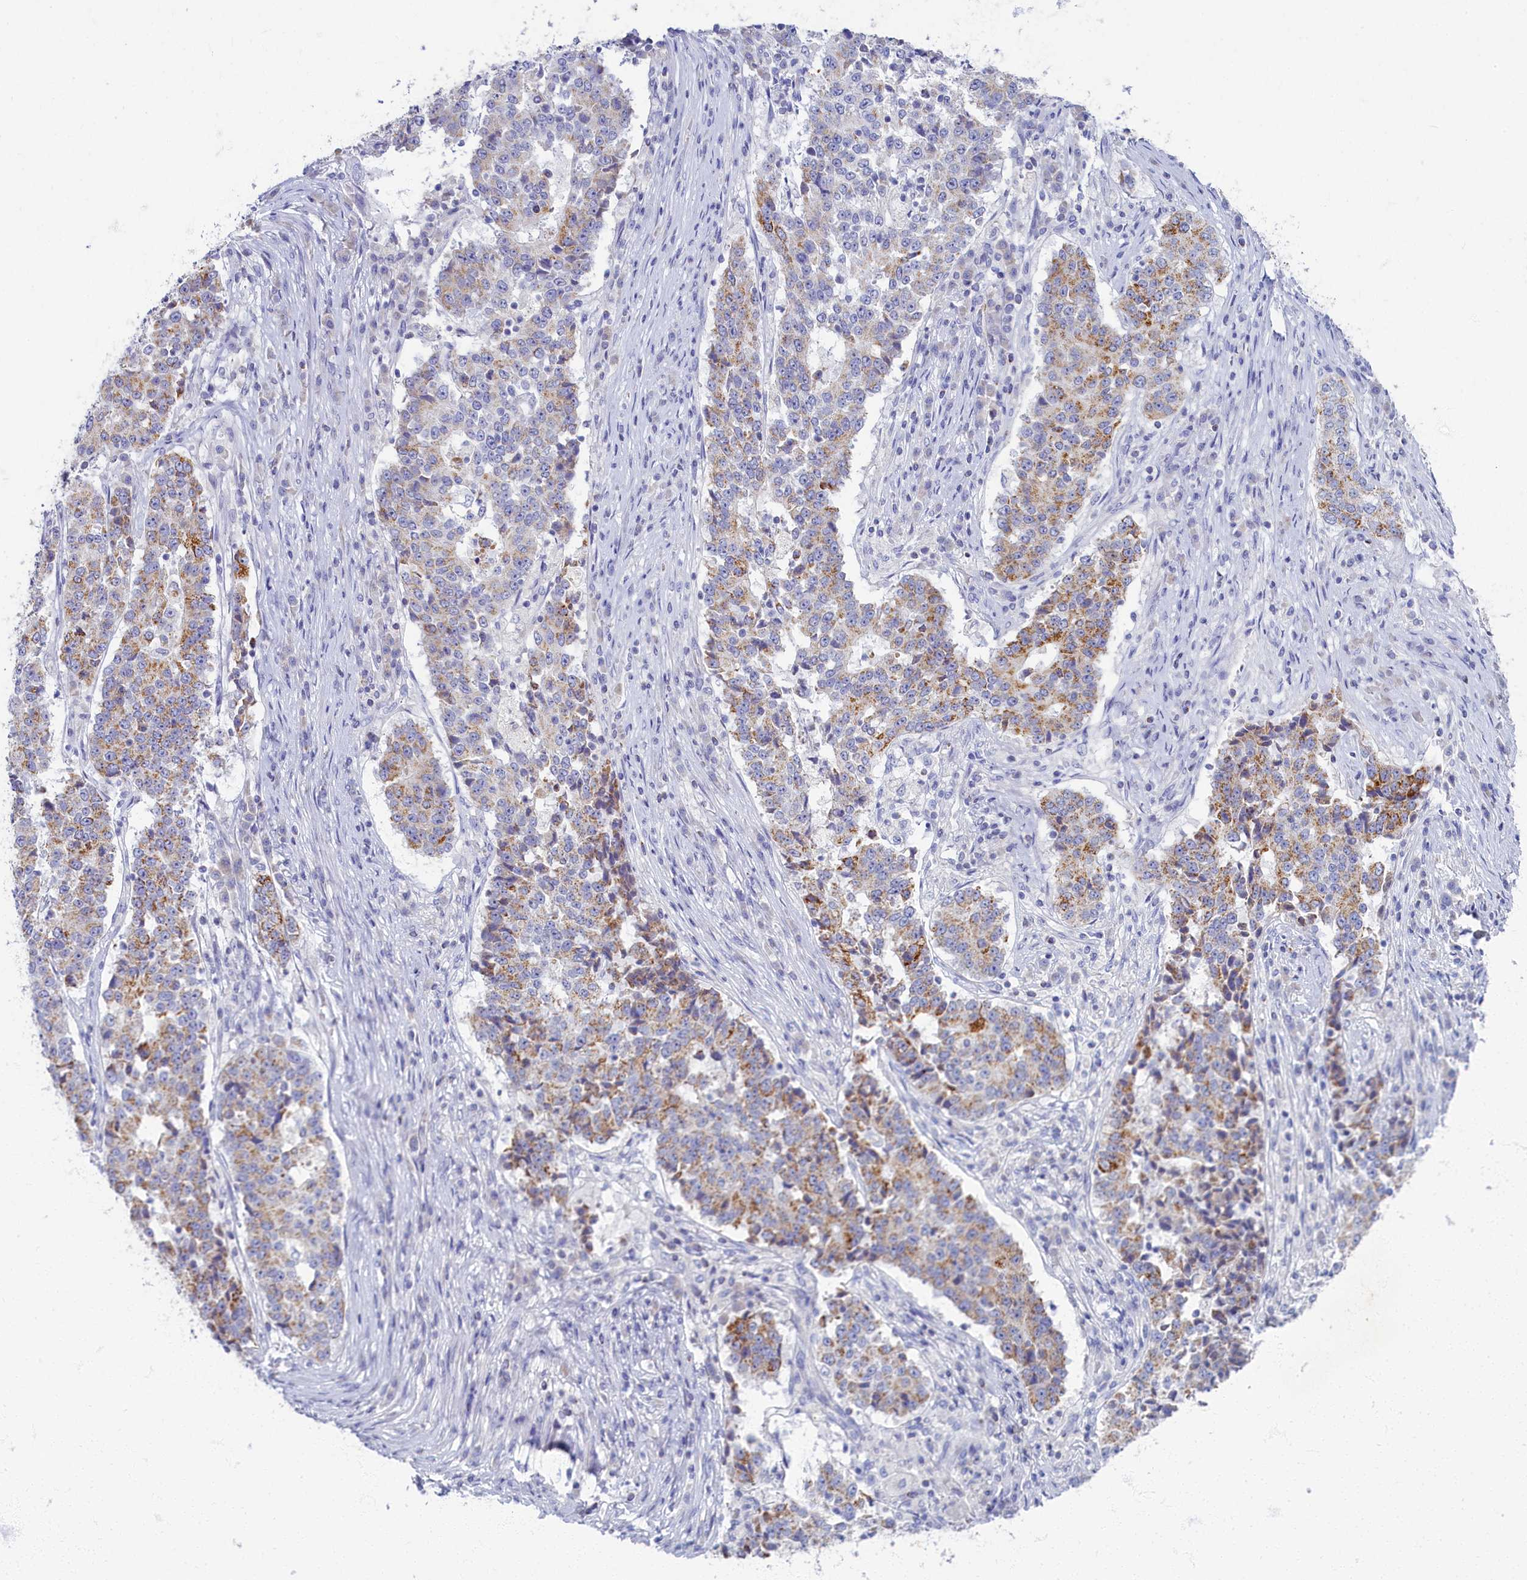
{"staining": {"intensity": "moderate", "quantity": "25%-75%", "location": "cytoplasmic/membranous"}, "tissue": "stomach cancer", "cell_type": "Tumor cells", "image_type": "cancer", "snomed": [{"axis": "morphology", "description": "Adenocarcinoma, NOS"}, {"axis": "topography", "description": "Stomach"}], "caption": "Human stomach cancer (adenocarcinoma) stained with a protein marker exhibits moderate staining in tumor cells.", "gene": "OCIAD2", "patient": {"sex": "male", "age": 59}}